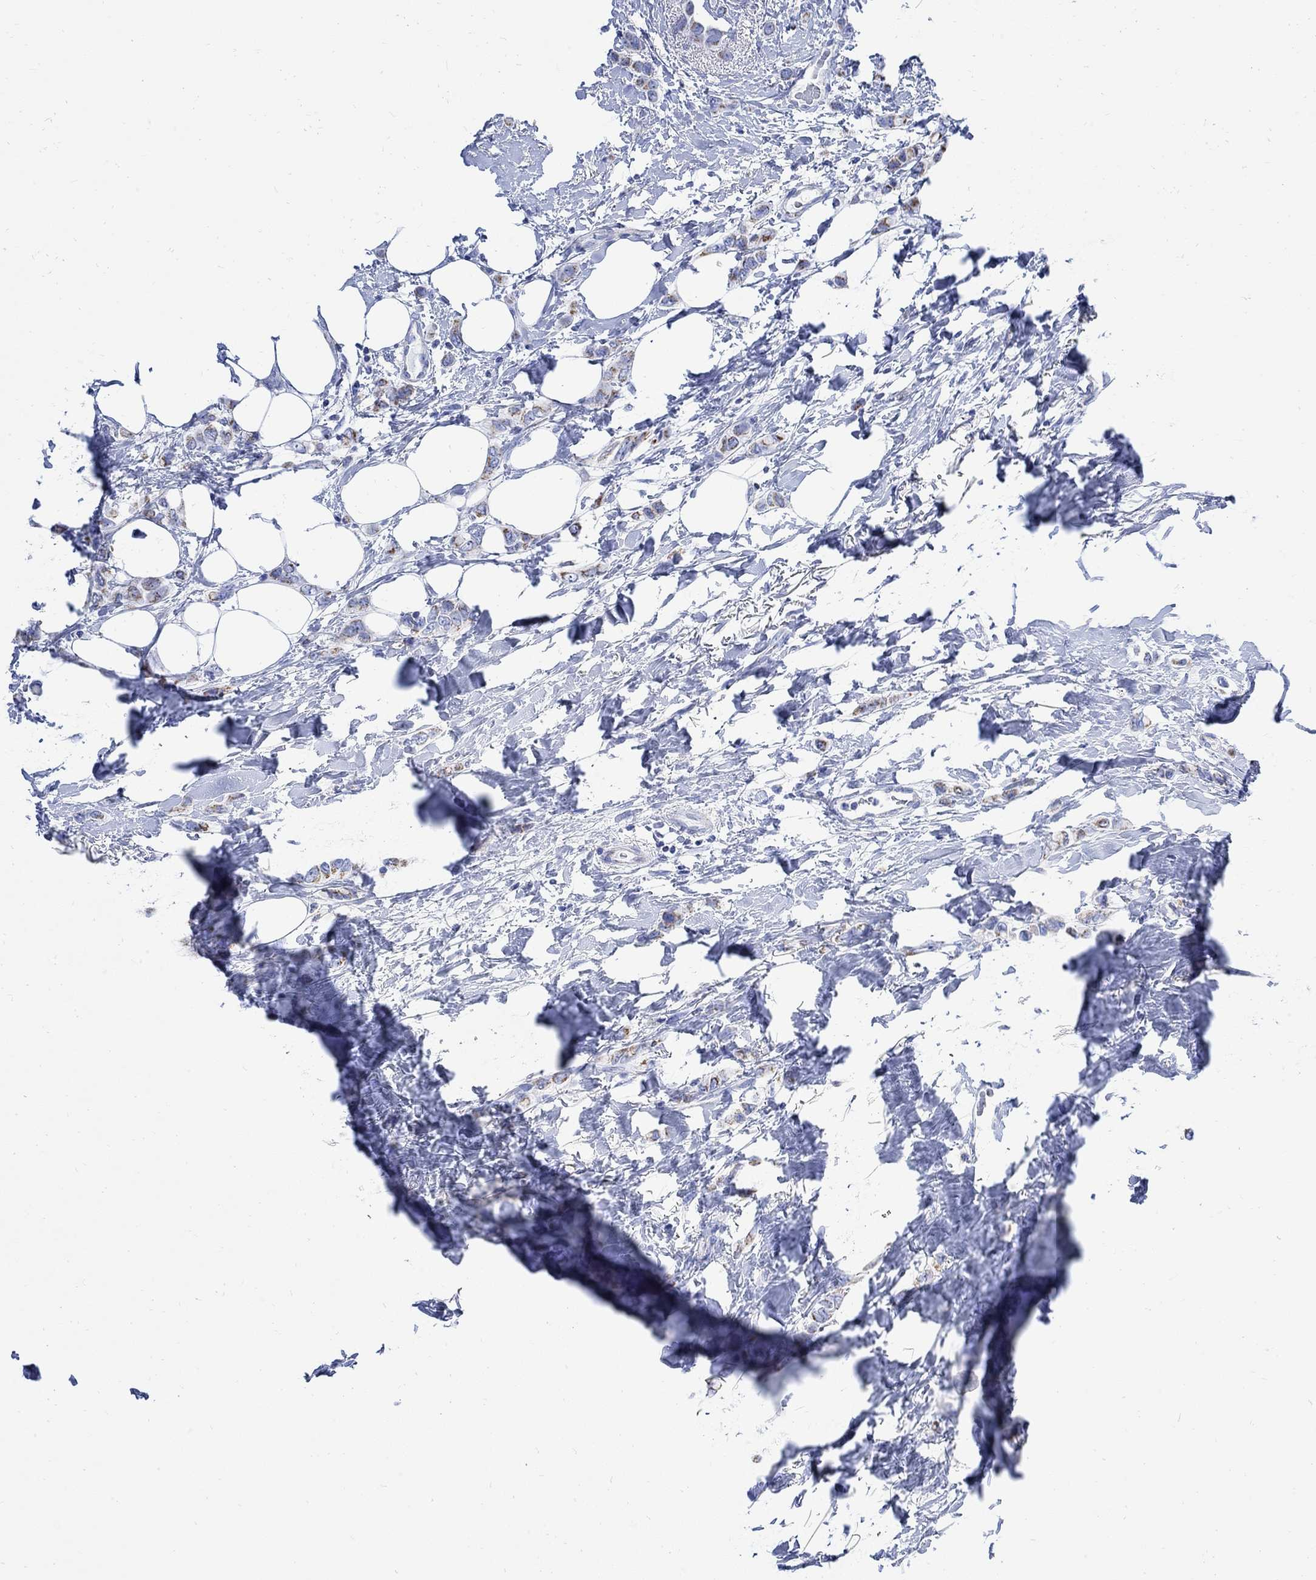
{"staining": {"intensity": "moderate", "quantity": "<25%", "location": "cytoplasmic/membranous"}, "tissue": "breast cancer", "cell_type": "Tumor cells", "image_type": "cancer", "snomed": [{"axis": "morphology", "description": "Lobular carcinoma"}, {"axis": "topography", "description": "Breast"}], "caption": "Tumor cells reveal low levels of moderate cytoplasmic/membranous positivity in approximately <25% of cells in human breast cancer.", "gene": "CPLX2", "patient": {"sex": "female", "age": 66}}